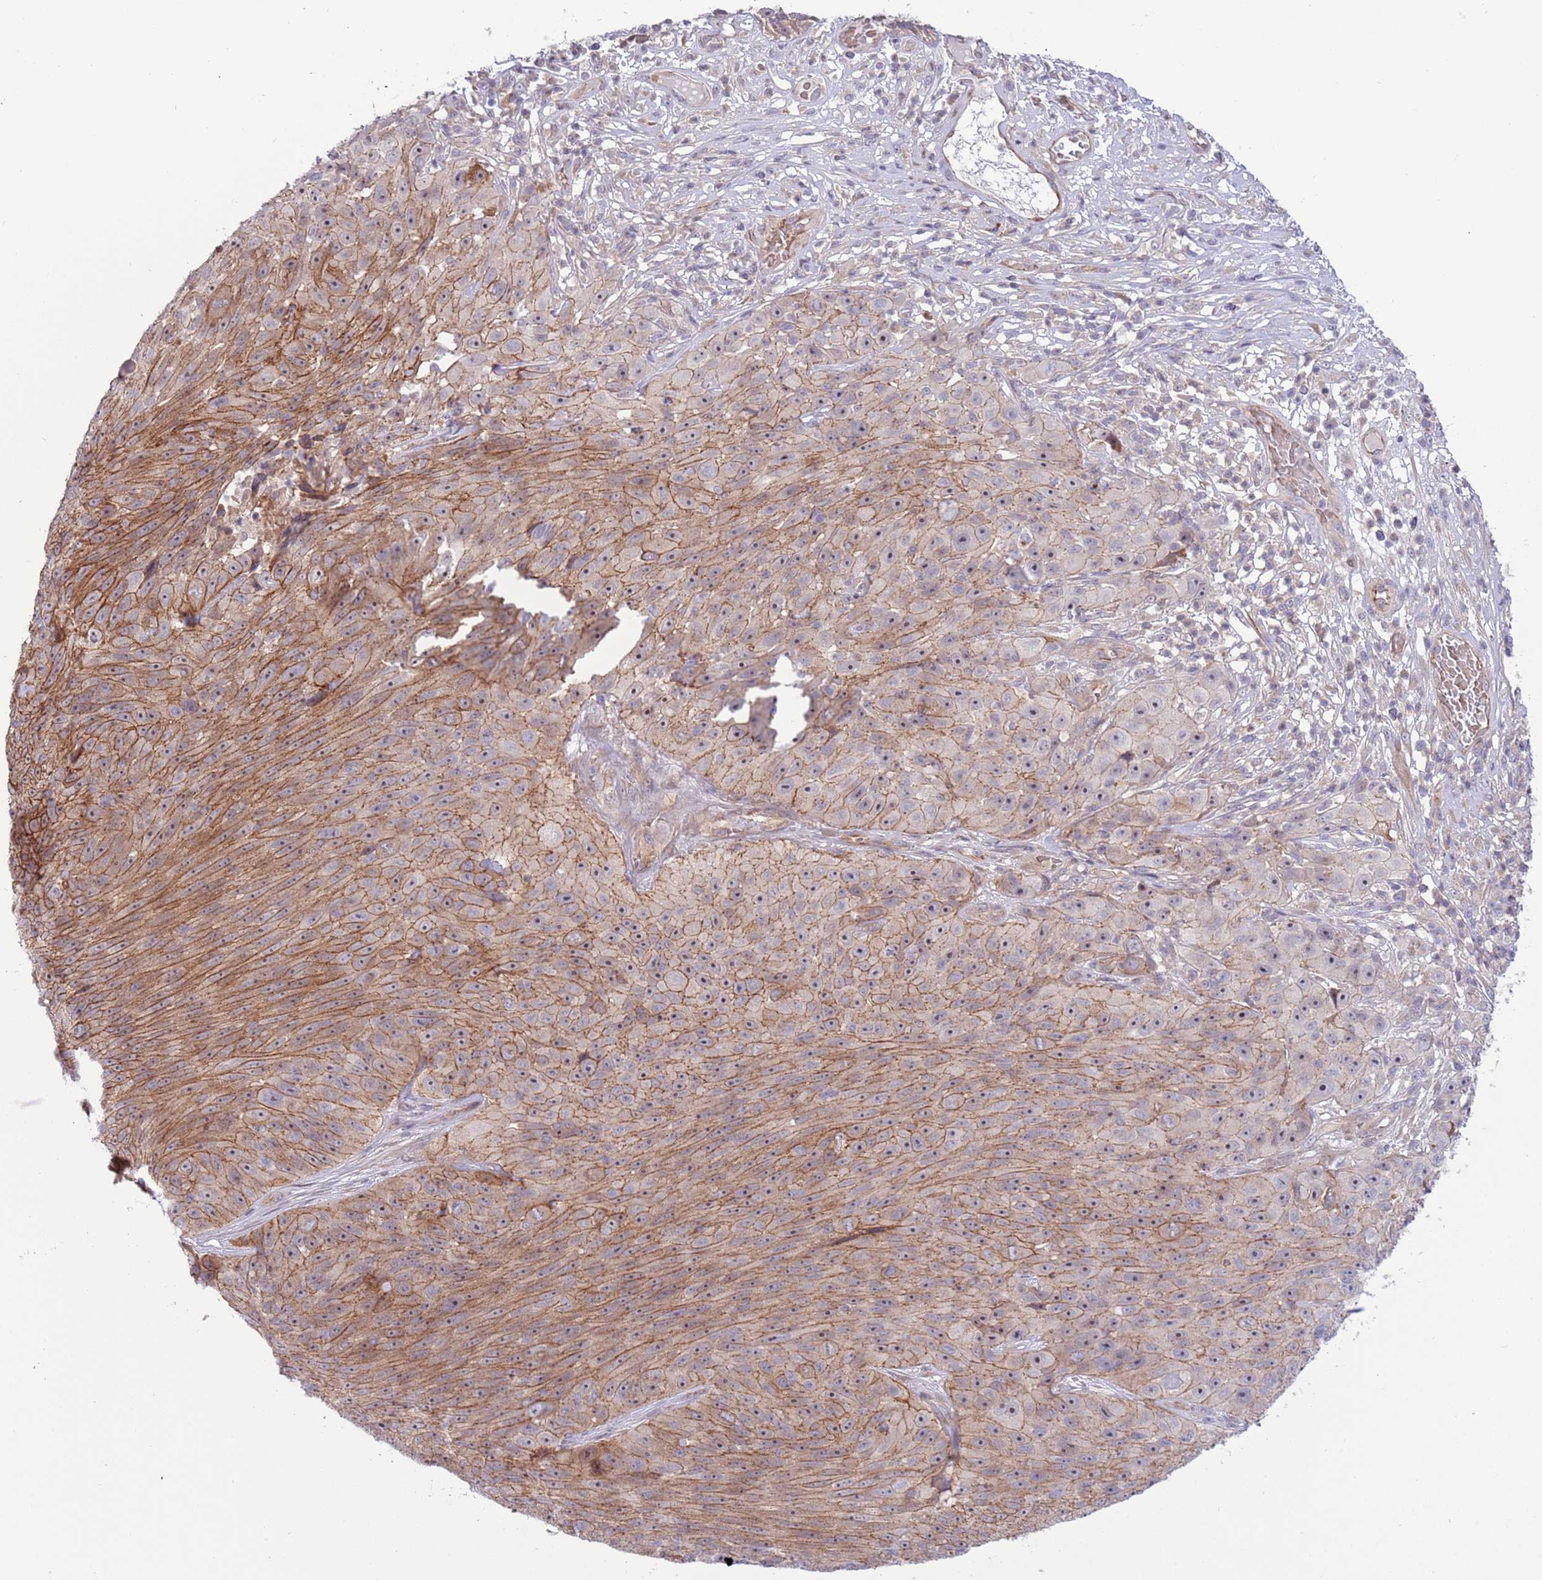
{"staining": {"intensity": "moderate", "quantity": ">75%", "location": "cytoplasmic/membranous"}, "tissue": "skin cancer", "cell_type": "Tumor cells", "image_type": "cancer", "snomed": [{"axis": "morphology", "description": "Squamous cell carcinoma, NOS"}, {"axis": "topography", "description": "Skin"}], "caption": "Moderate cytoplasmic/membranous expression for a protein is present in about >75% of tumor cells of skin squamous cell carcinoma using immunohistochemistry.", "gene": "ITGB6", "patient": {"sex": "female", "age": 87}}